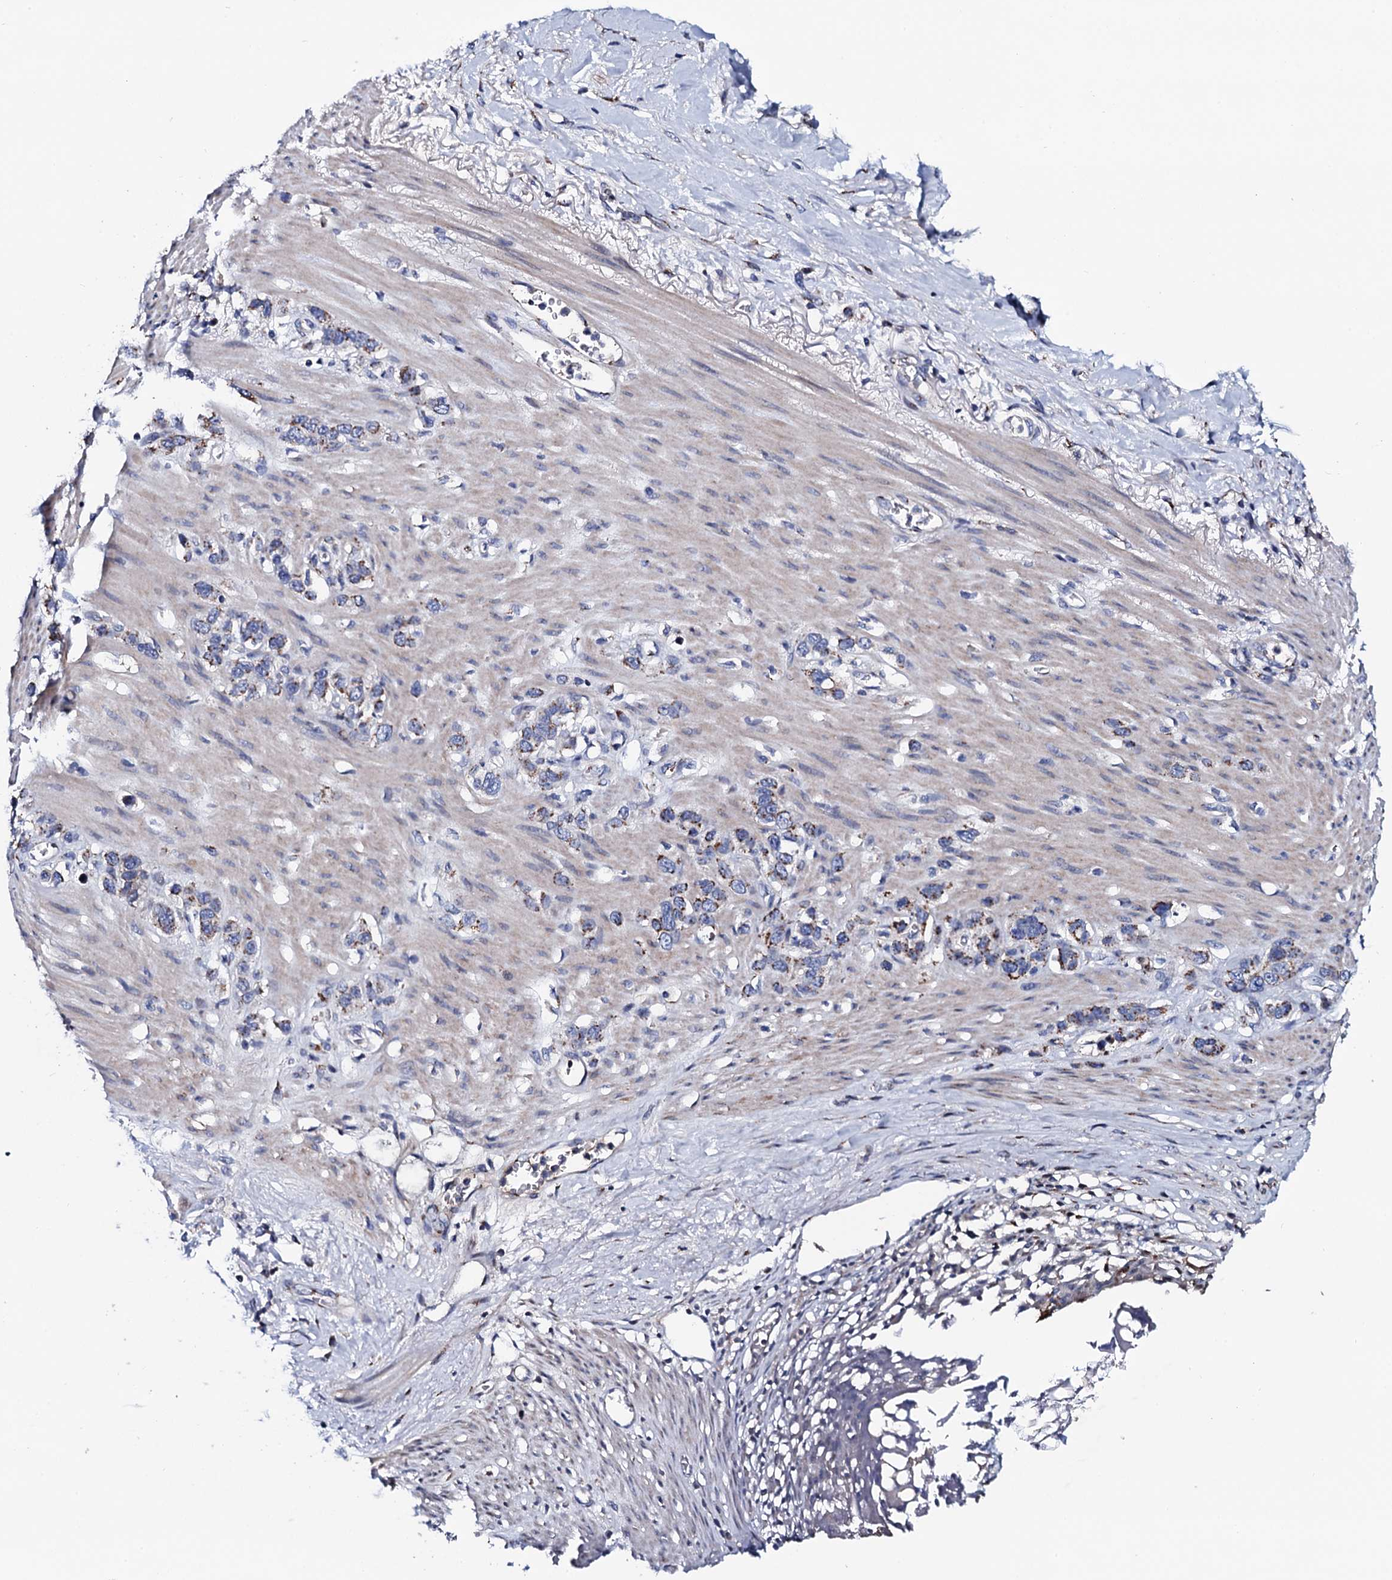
{"staining": {"intensity": "moderate", "quantity": "<25%", "location": "cytoplasmic/membranous"}, "tissue": "stomach cancer", "cell_type": "Tumor cells", "image_type": "cancer", "snomed": [{"axis": "morphology", "description": "Adenocarcinoma, NOS"}, {"axis": "morphology", "description": "Adenocarcinoma, High grade"}, {"axis": "topography", "description": "Stomach, upper"}, {"axis": "topography", "description": "Stomach, lower"}], "caption": "Protein staining of stomach adenocarcinoma (high-grade) tissue demonstrates moderate cytoplasmic/membranous expression in approximately <25% of tumor cells.", "gene": "PLET1", "patient": {"sex": "female", "age": 65}}